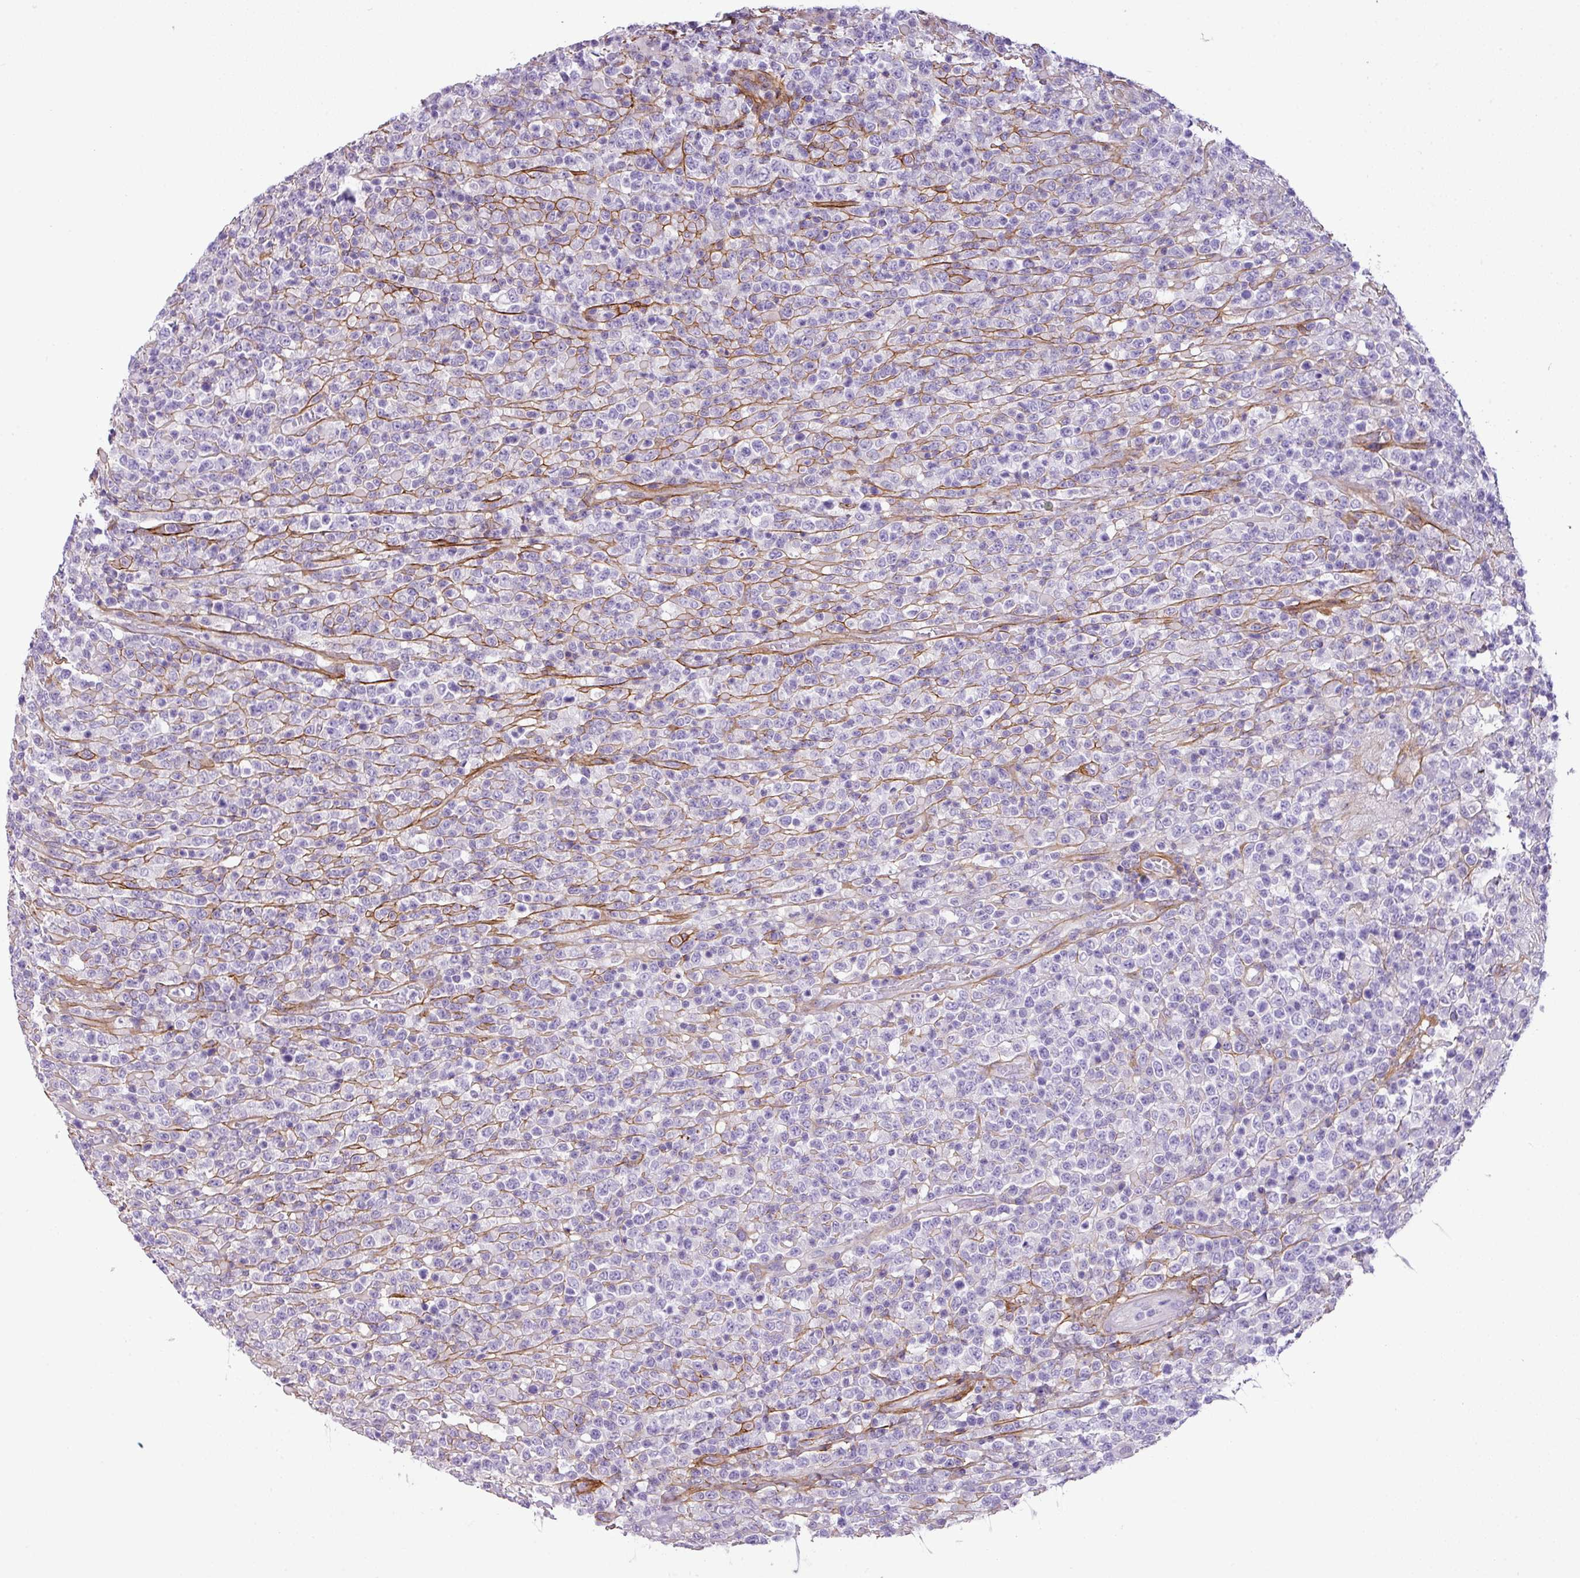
{"staining": {"intensity": "negative", "quantity": "none", "location": "none"}, "tissue": "lymphoma", "cell_type": "Tumor cells", "image_type": "cancer", "snomed": [{"axis": "morphology", "description": "Malignant lymphoma, non-Hodgkin's type, High grade"}, {"axis": "topography", "description": "Colon"}], "caption": "Tumor cells show no significant expression in malignant lymphoma, non-Hodgkin's type (high-grade).", "gene": "PARD6G", "patient": {"sex": "female", "age": 53}}